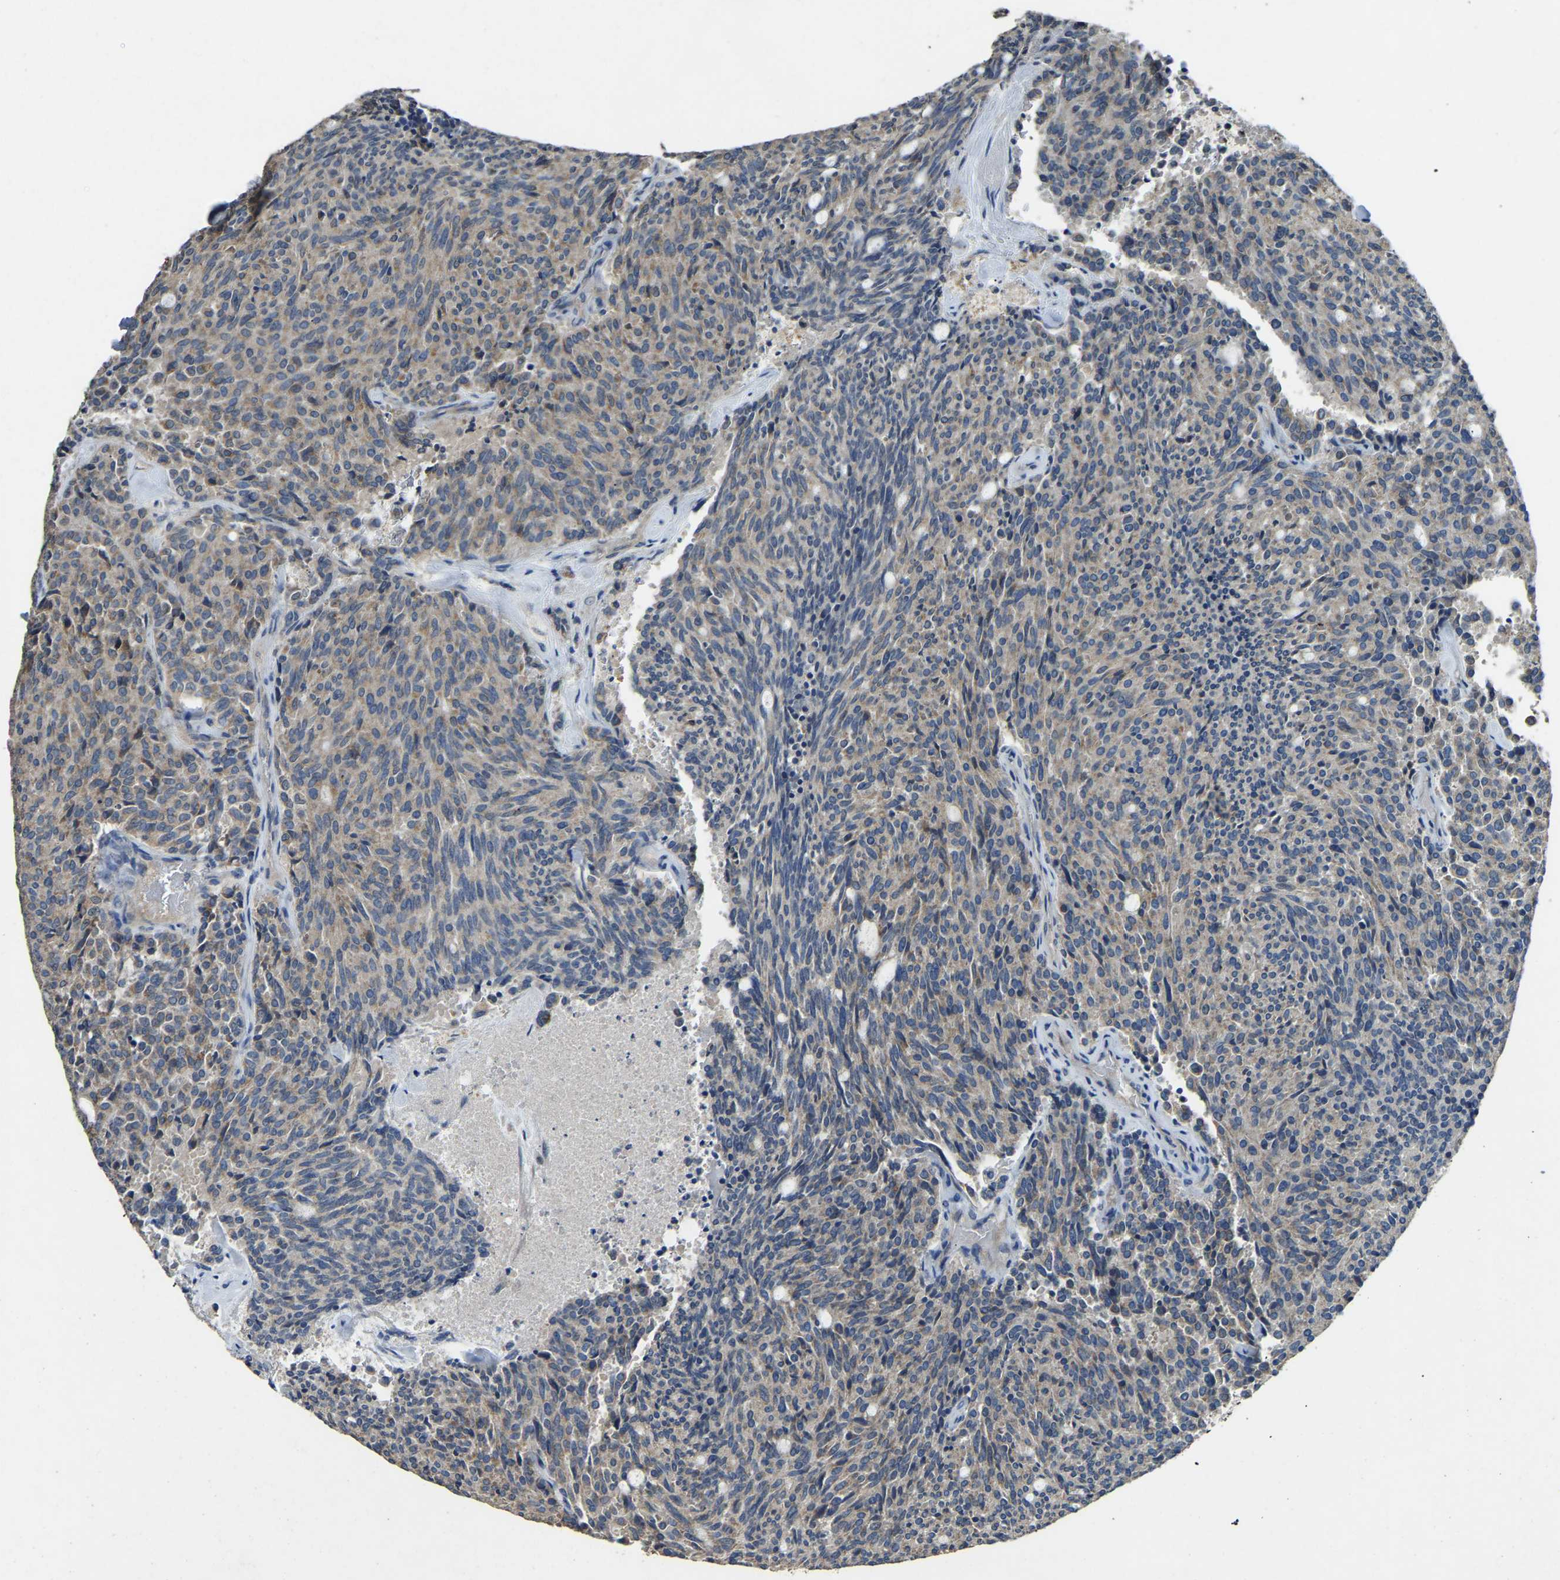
{"staining": {"intensity": "weak", "quantity": "25%-75%", "location": "cytoplasmic/membranous"}, "tissue": "carcinoid", "cell_type": "Tumor cells", "image_type": "cancer", "snomed": [{"axis": "morphology", "description": "Carcinoid, malignant, NOS"}, {"axis": "topography", "description": "Pancreas"}], "caption": "There is low levels of weak cytoplasmic/membranous positivity in tumor cells of carcinoid (malignant), as demonstrated by immunohistochemical staining (brown color).", "gene": "ATP8B1", "patient": {"sex": "female", "age": 54}}